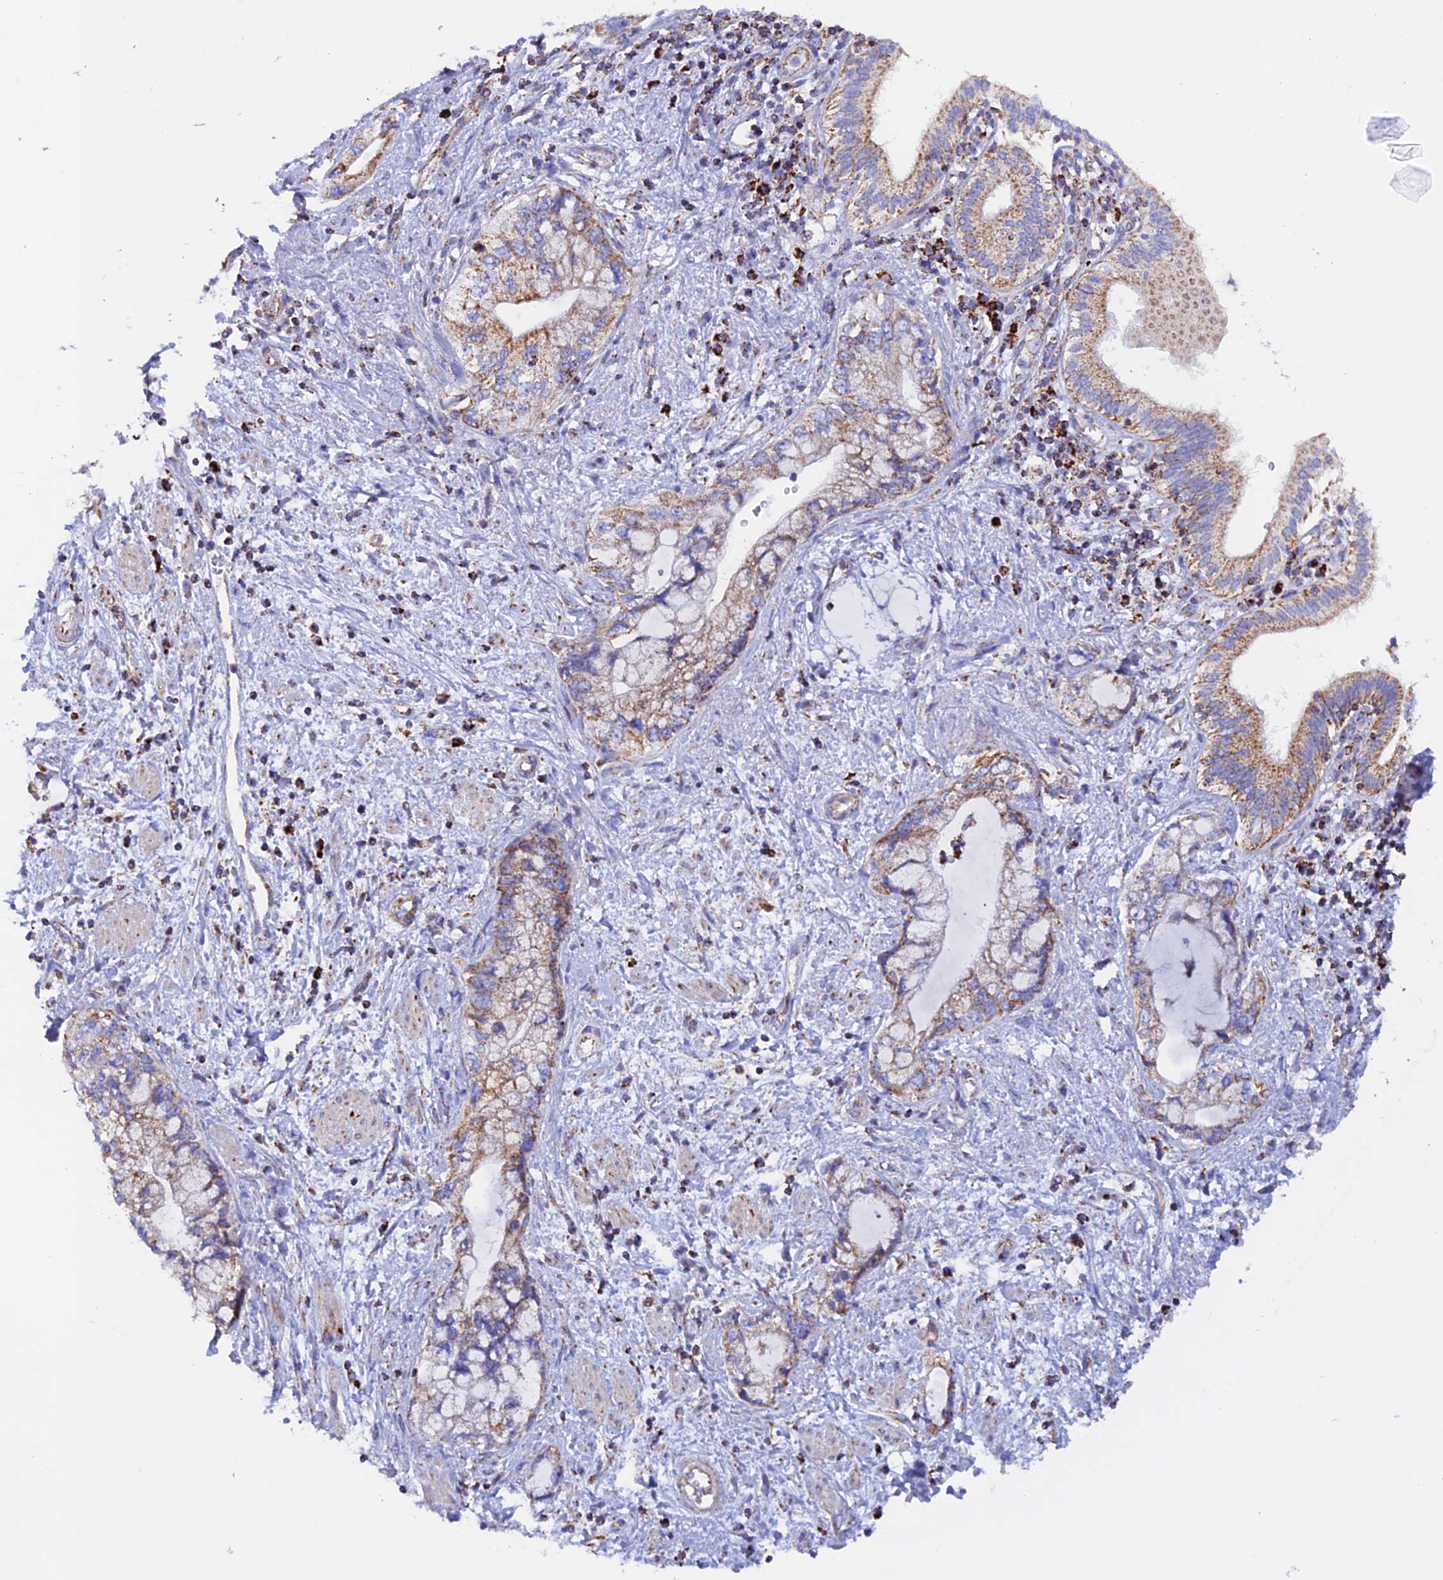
{"staining": {"intensity": "weak", "quantity": ">75%", "location": "cytoplasmic/membranous"}, "tissue": "pancreatic cancer", "cell_type": "Tumor cells", "image_type": "cancer", "snomed": [{"axis": "morphology", "description": "Adenocarcinoma, NOS"}, {"axis": "topography", "description": "Pancreas"}], "caption": "A brown stain labels weak cytoplasmic/membranous staining of a protein in human pancreatic cancer (adenocarcinoma) tumor cells.", "gene": "GCDH", "patient": {"sex": "female", "age": 73}}